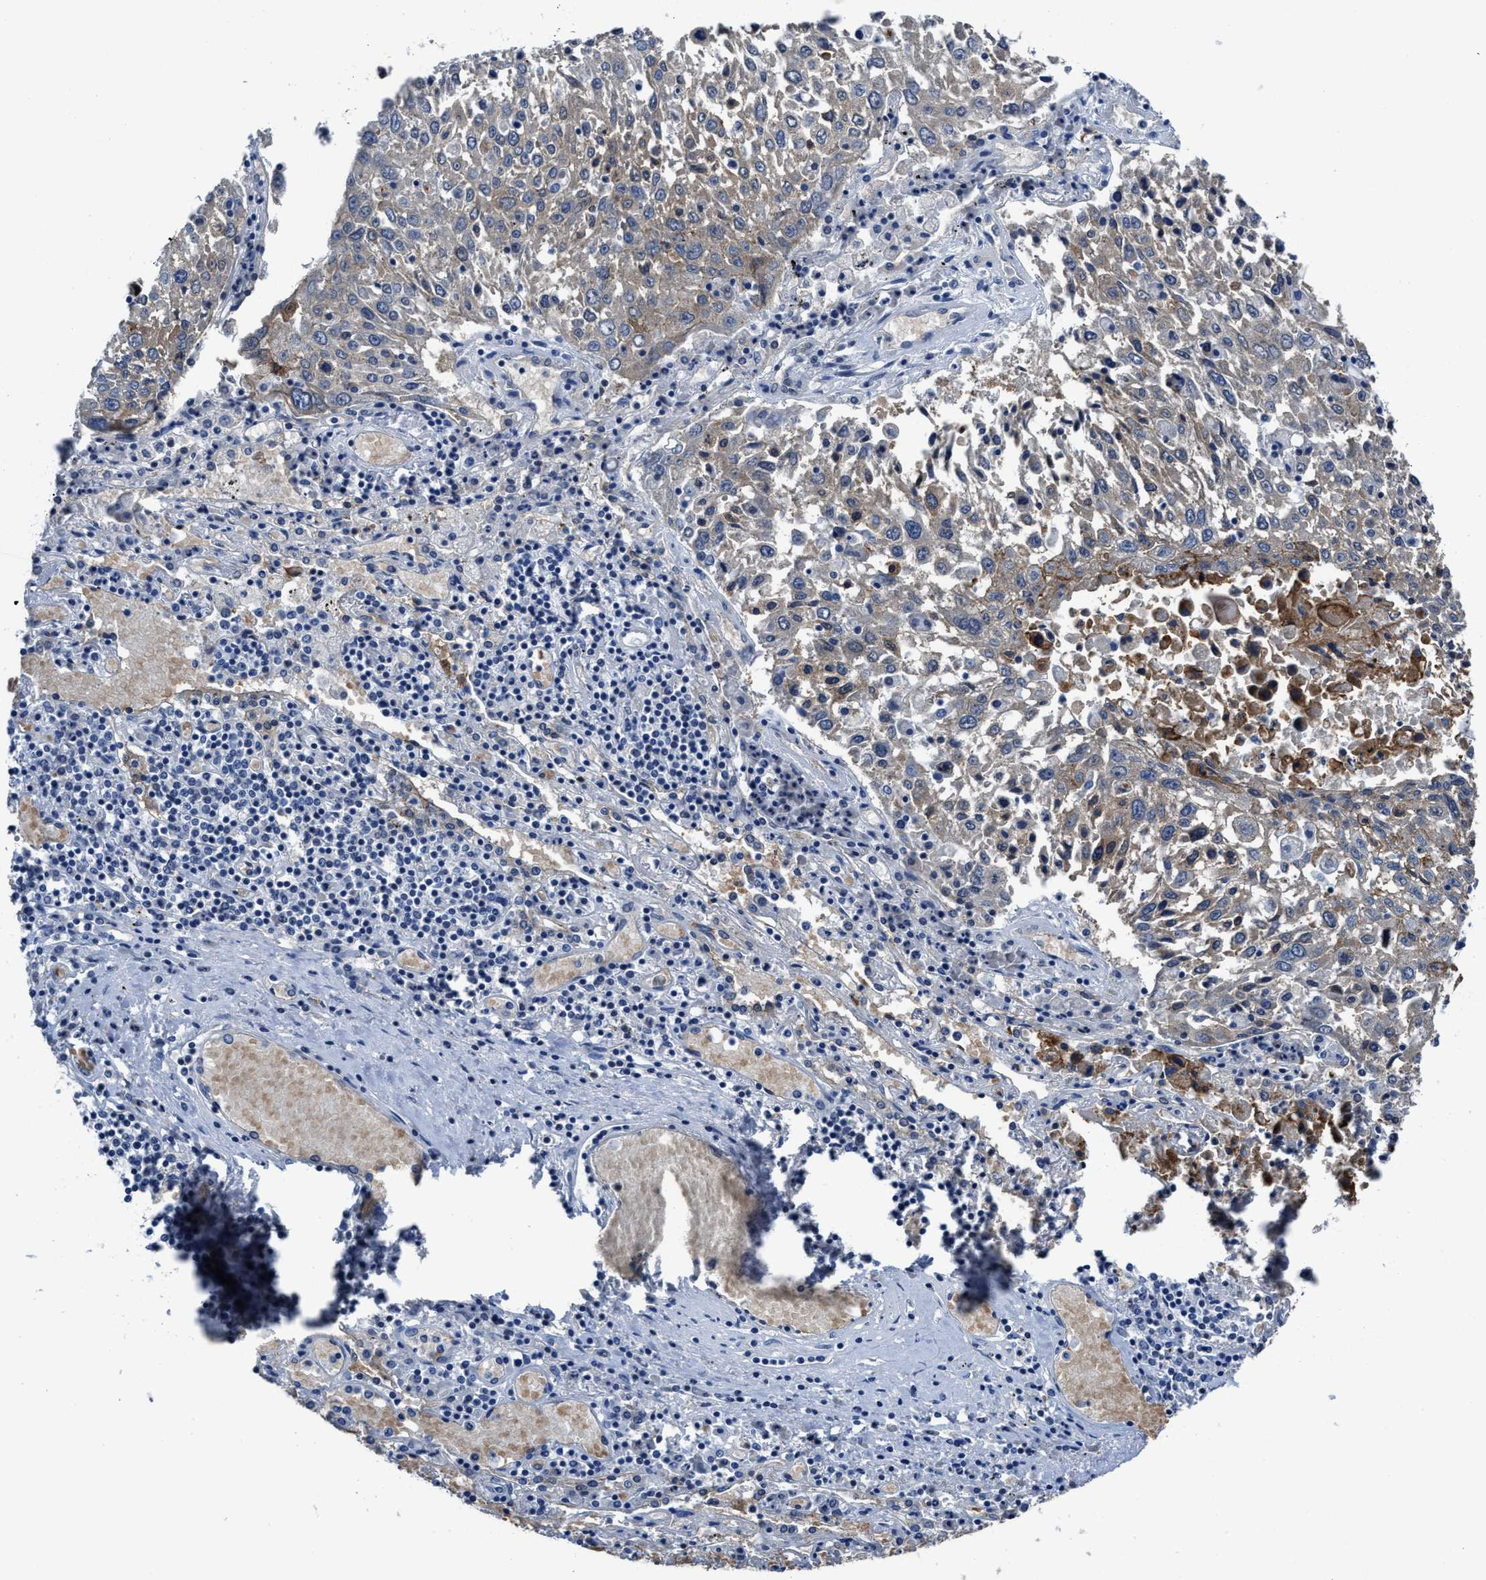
{"staining": {"intensity": "weak", "quantity": "<25%", "location": "cytoplasmic/membranous"}, "tissue": "lung cancer", "cell_type": "Tumor cells", "image_type": "cancer", "snomed": [{"axis": "morphology", "description": "Squamous cell carcinoma, NOS"}, {"axis": "topography", "description": "Lung"}], "caption": "Tumor cells show no significant protein expression in squamous cell carcinoma (lung).", "gene": "GHITM", "patient": {"sex": "male", "age": 65}}